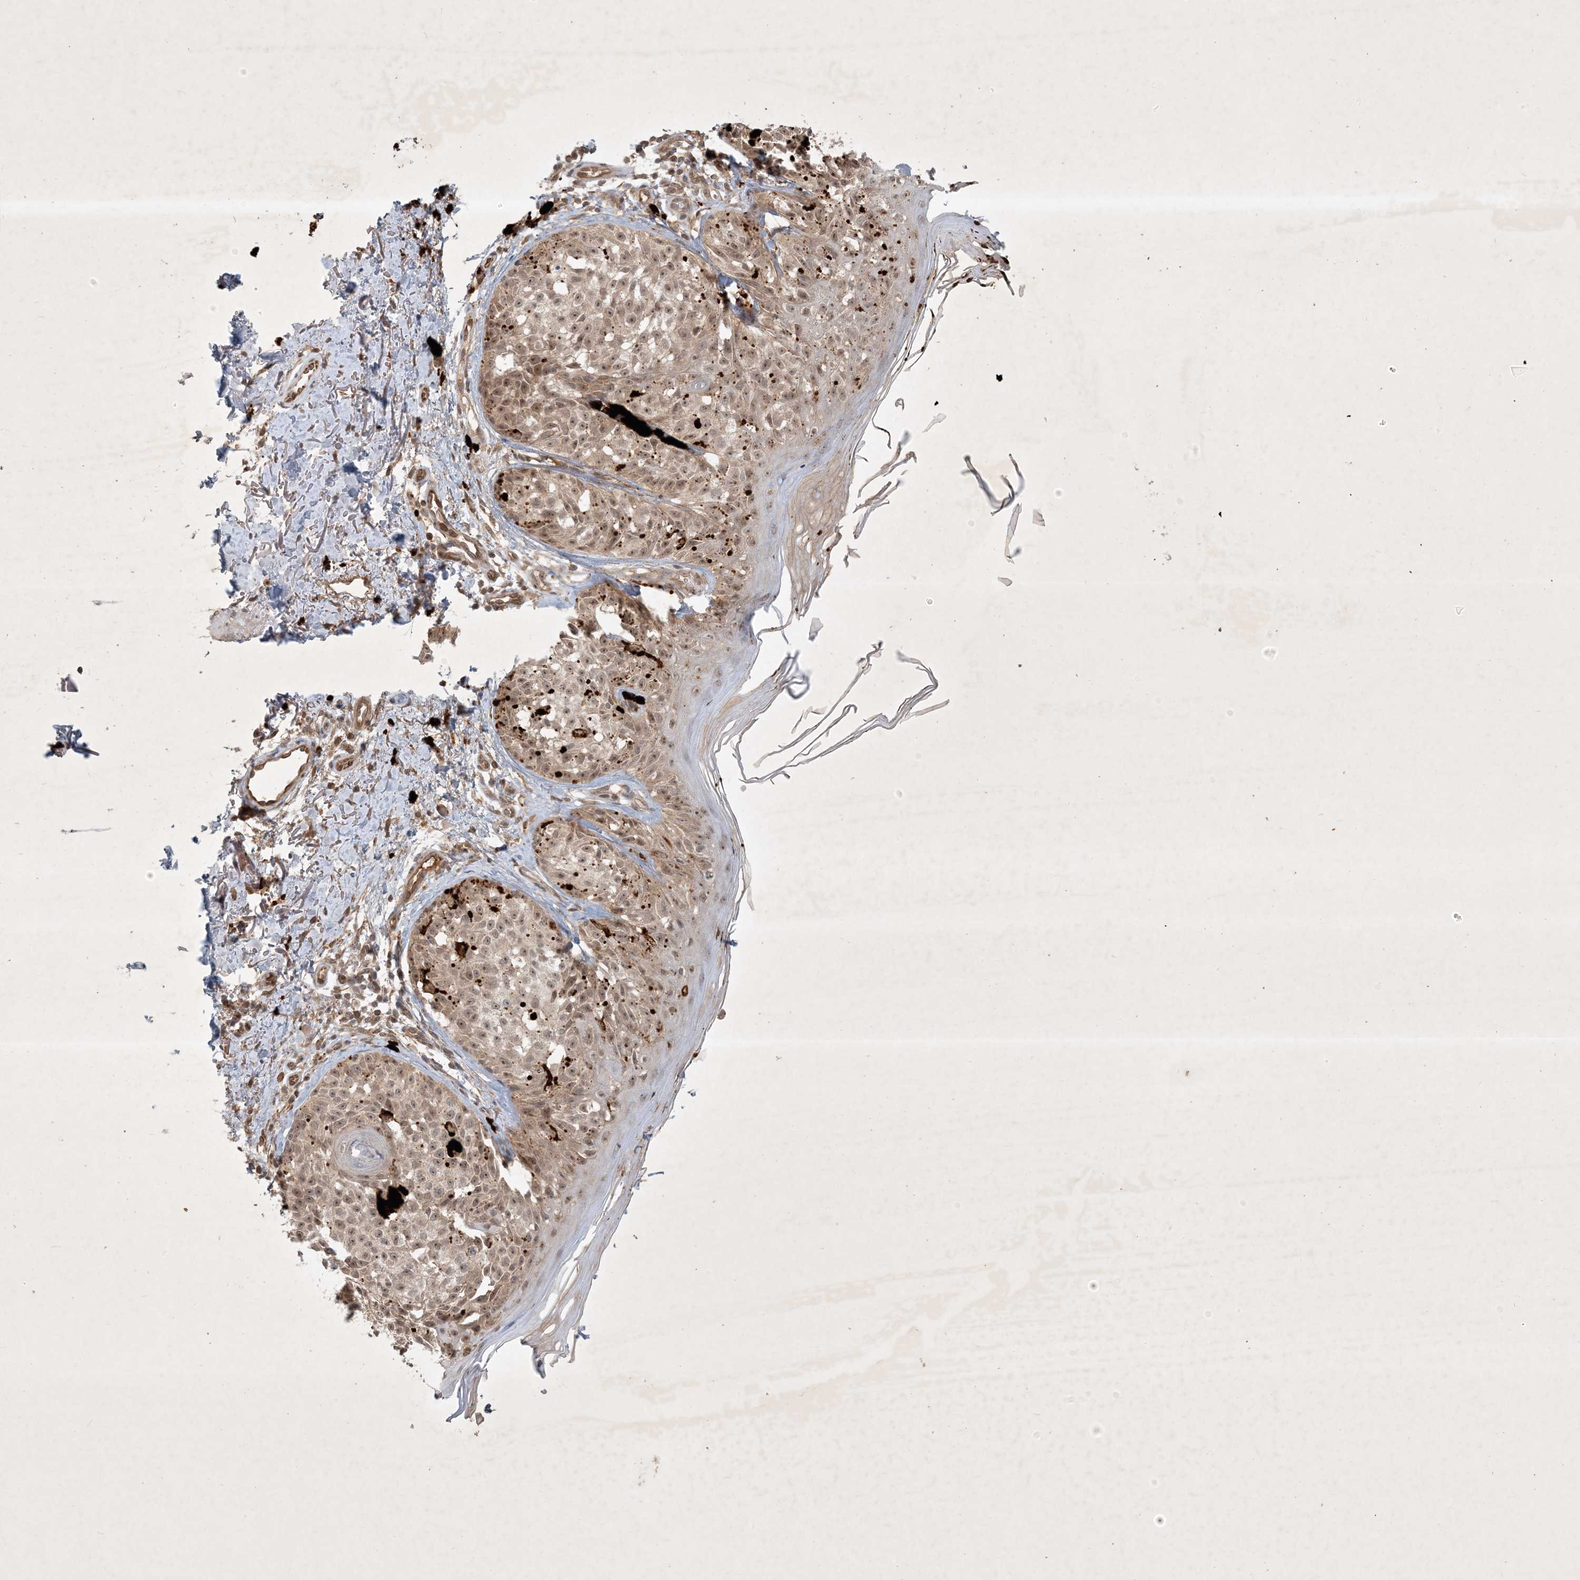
{"staining": {"intensity": "weak", "quantity": "25%-75%", "location": "cytoplasmic/membranous,nuclear"}, "tissue": "melanoma", "cell_type": "Tumor cells", "image_type": "cancer", "snomed": [{"axis": "morphology", "description": "Malignant melanoma, NOS"}, {"axis": "topography", "description": "Skin"}], "caption": "Melanoma was stained to show a protein in brown. There is low levels of weak cytoplasmic/membranous and nuclear staining in approximately 25%-75% of tumor cells.", "gene": "ZCCHC4", "patient": {"sex": "female", "age": 50}}